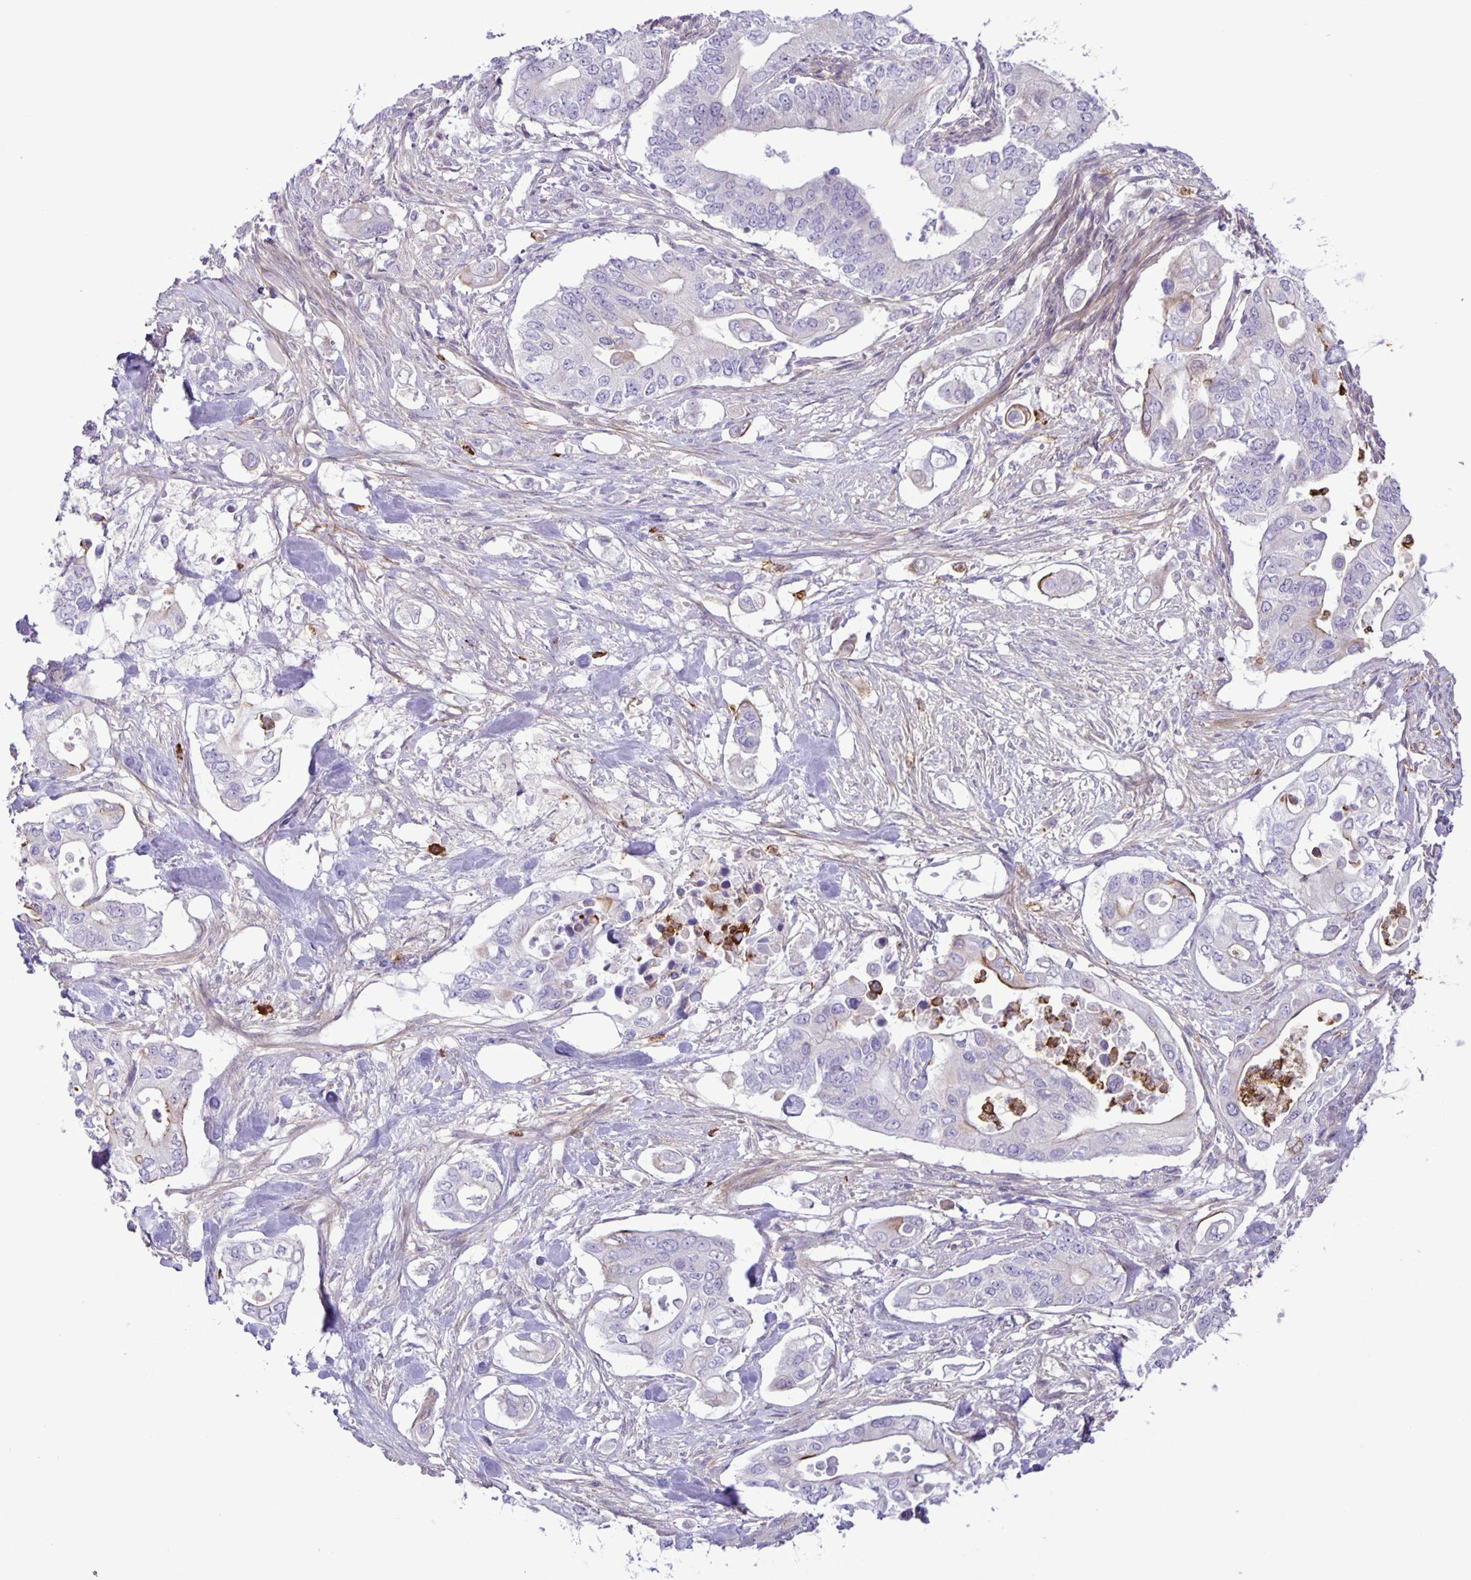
{"staining": {"intensity": "negative", "quantity": "none", "location": "none"}, "tissue": "pancreatic cancer", "cell_type": "Tumor cells", "image_type": "cancer", "snomed": [{"axis": "morphology", "description": "Adenocarcinoma, NOS"}, {"axis": "topography", "description": "Pancreas"}], "caption": "The immunohistochemistry micrograph has no significant staining in tumor cells of adenocarcinoma (pancreatic) tissue.", "gene": "ADCK1", "patient": {"sex": "female", "age": 63}}